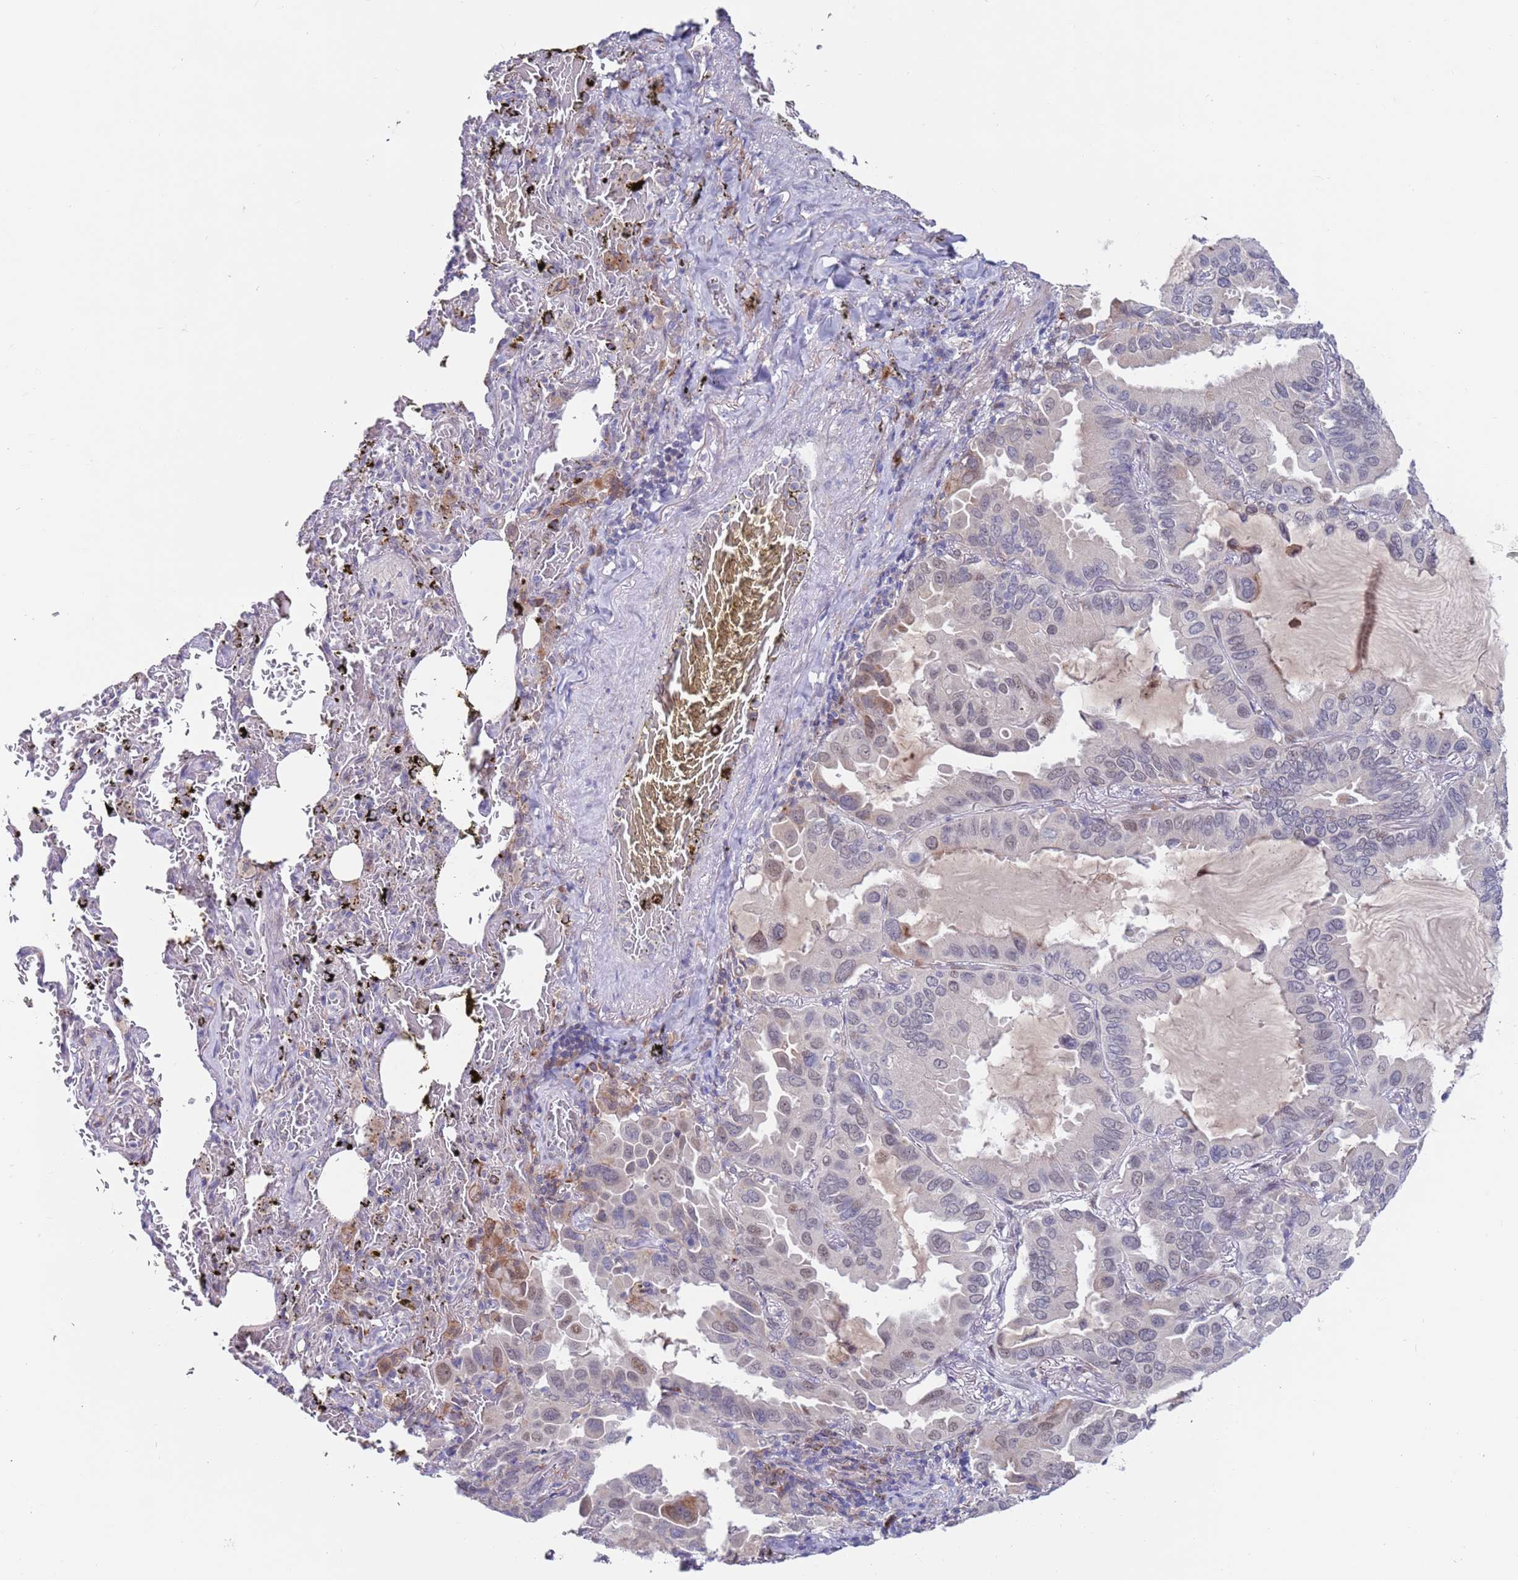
{"staining": {"intensity": "weak", "quantity": "<25%", "location": "nuclear"}, "tissue": "lung cancer", "cell_type": "Tumor cells", "image_type": "cancer", "snomed": [{"axis": "morphology", "description": "Adenocarcinoma, NOS"}, {"axis": "topography", "description": "Lung"}], "caption": "This is an immunohistochemistry micrograph of lung adenocarcinoma. There is no expression in tumor cells.", "gene": "FBXO27", "patient": {"sex": "male", "age": 64}}